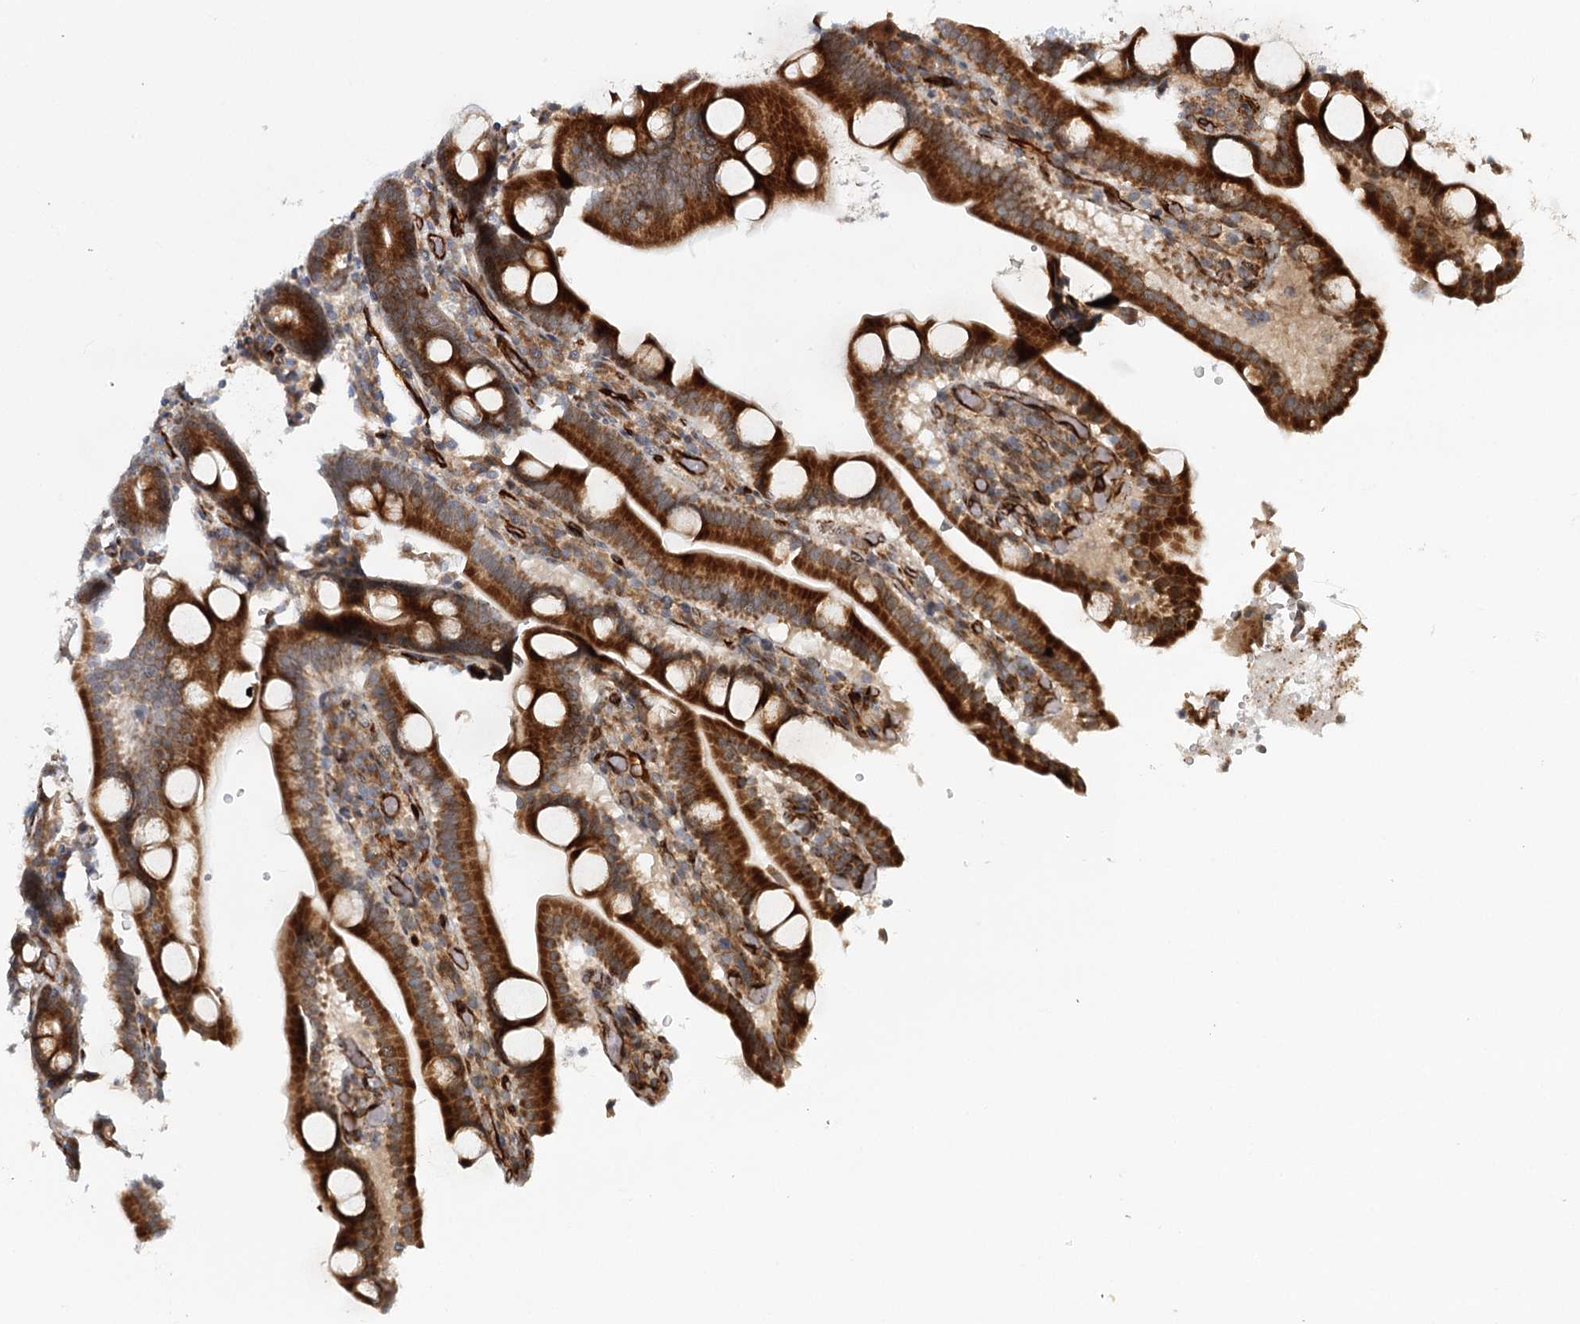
{"staining": {"intensity": "strong", "quantity": ">75%", "location": "cytoplasmic/membranous"}, "tissue": "duodenum", "cell_type": "Glandular cells", "image_type": "normal", "snomed": [{"axis": "morphology", "description": "Normal tissue, NOS"}, {"axis": "topography", "description": "Duodenum"}], "caption": "Duodenum was stained to show a protein in brown. There is high levels of strong cytoplasmic/membranous staining in about >75% of glandular cells. The staining was performed using DAB, with brown indicating positive protein expression. Nuclei are stained blue with hematoxylin.", "gene": "MKNK1", "patient": {"sex": "male", "age": 55}}